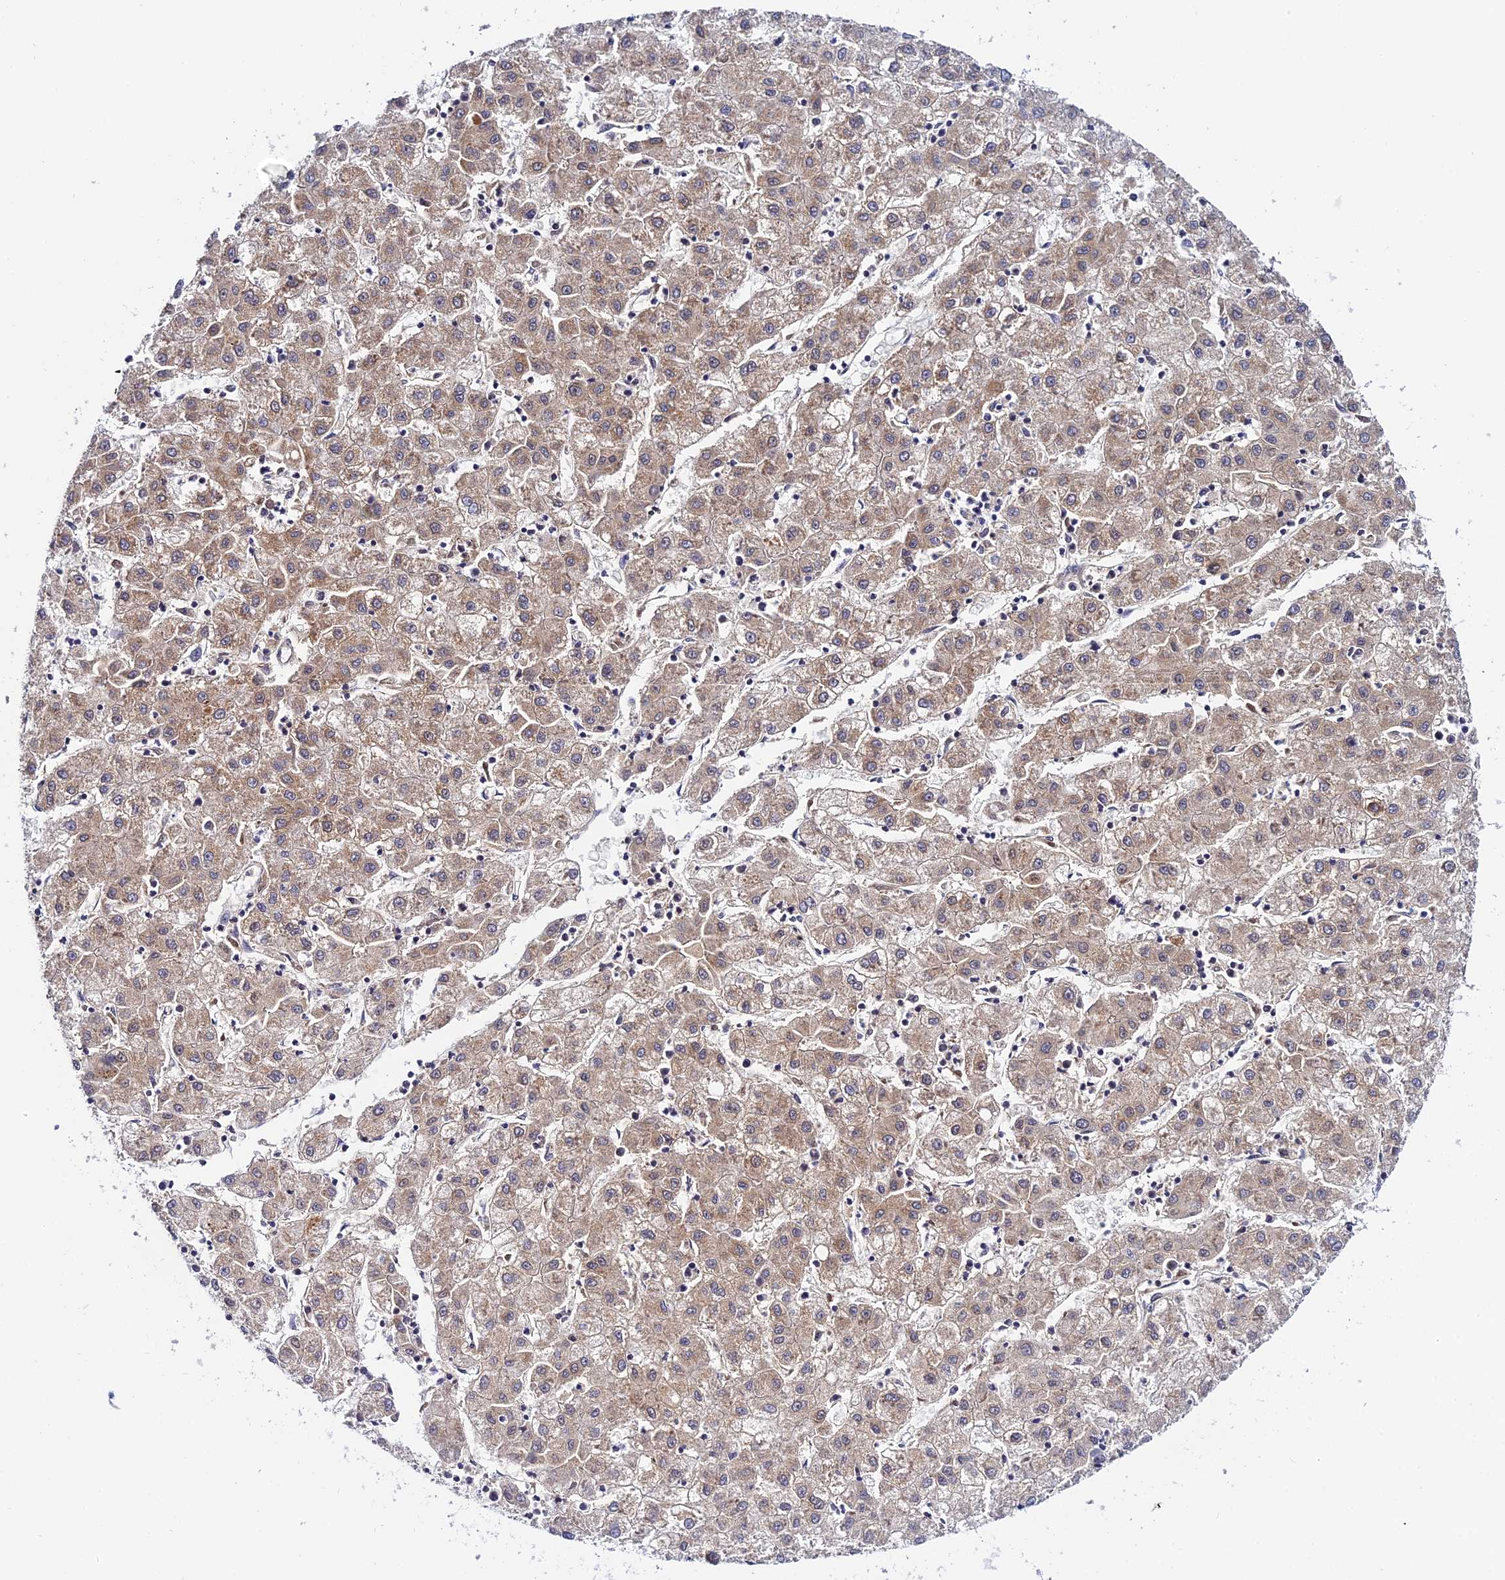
{"staining": {"intensity": "weak", "quantity": ">75%", "location": "cytoplasmic/membranous"}, "tissue": "liver cancer", "cell_type": "Tumor cells", "image_type": "cancer", "snomed": [{"axis": "morphology", "description": "Carcinoma, Hepatocellular, NOS"}, {"axis": "topography", "description": "Liver"}], "caption": "This is a histology image of IHC staining of liver hepatocellular carcinoma, which shows weak positivity in the cytoplasmic/membranous of tumor cells.", "gene": "ACOT2", "patient": {"sex": "male", "age": 72}}